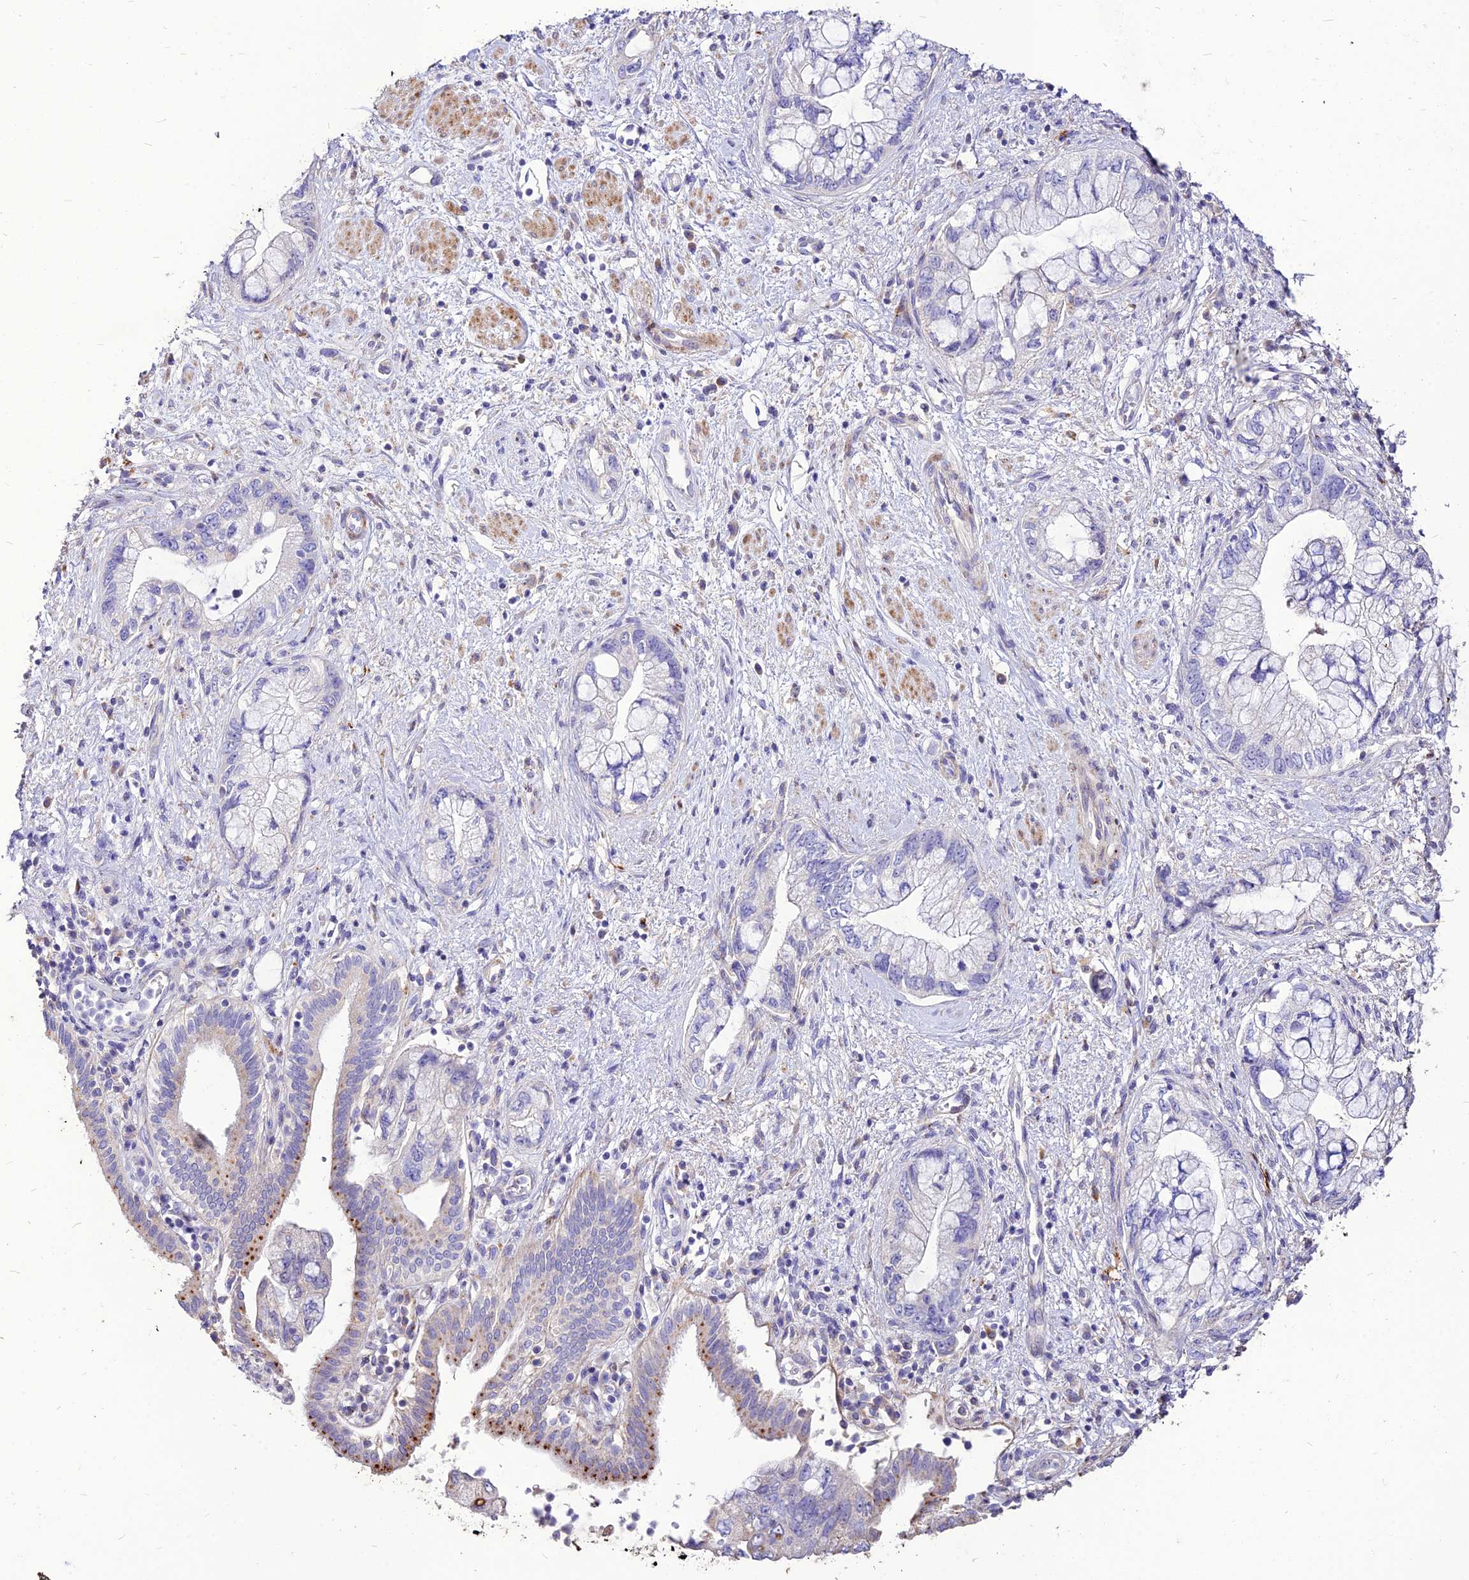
{"staining": {"intensity": "negative", "quantity": "none", "location": "none"}, "tissue": "pancreatic cancer", "cell_type": "Tumor cells", "image_type": "cancer", "snomed": [{"axis": "morphology", "description": "Adenocarcinoma, NOS"}, {"axis": "topography", "description": "Pancreas"}], "caption": "IHC histopathology image of neoplastic tissue: human adenocarcinoma (pancreatic) stained with DAB (3,3'-diaminobenzidine) demonstrates no significant protein staining in tumor cells. (DAB immunohistochemistry with hematoxylin counter stain).", "gene": "RIMOC1", "patient": {"sex": "female", "age": 73}}